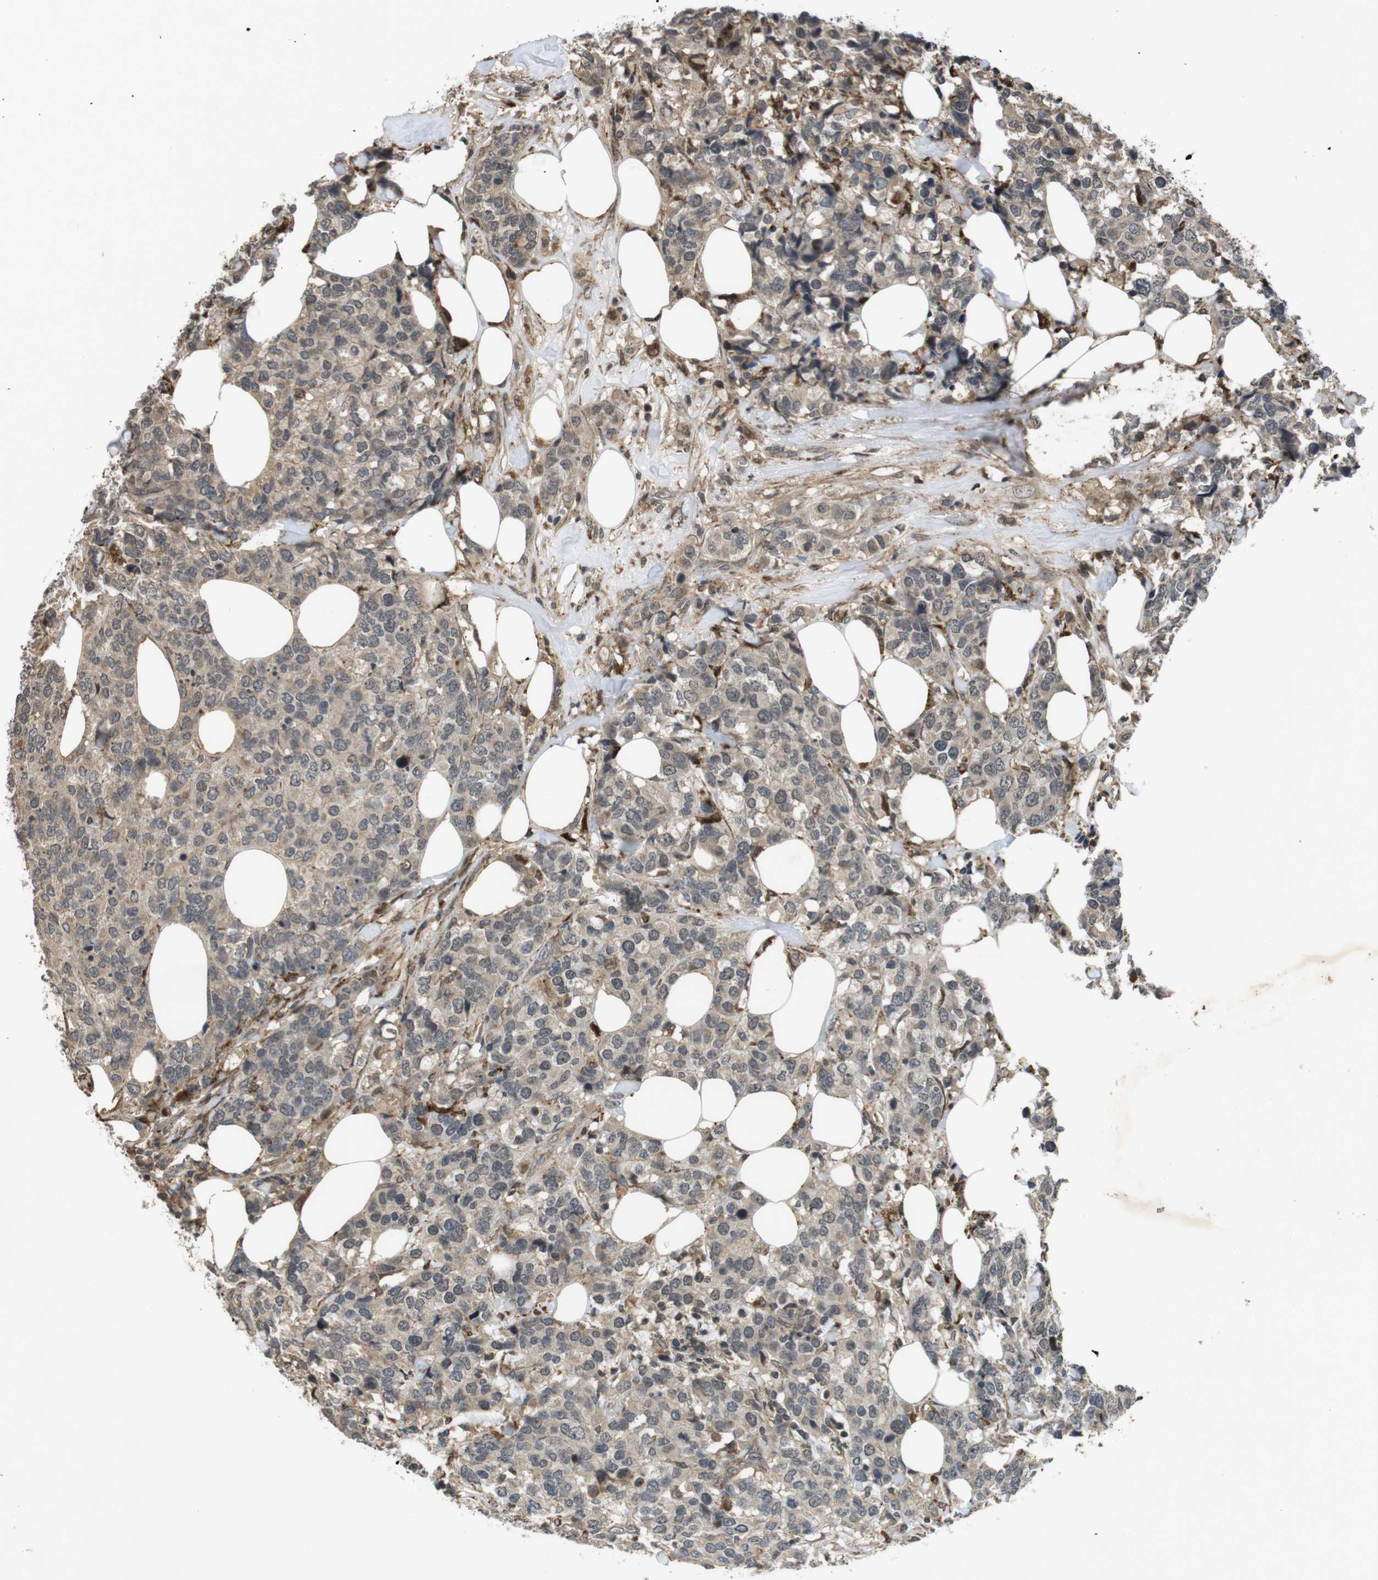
{"staining": {"intensity": "weak", "quantity": ">75%", "location": "cytoplasmic/membranous"}, "tissue": "breast cancer", "cell_type": "Tumor cells", "image_type": "cancer", "snomed": [{"axis": "morphology", "description": "Lobular carcinoma"}, {"axis": "topography", "description": "Breast"}], "caption": "Protein staining by IHC reveals weak cytoplasmic/membranous positivity in approximately >75% of tumor cells in breast lobular carcinoma. (Stains: DAB in brown, nuclei in blue, Microscopy: brightfield microscopy at high magnification).", "gene": "FZD10", "patient": {"sex": "female", "age": 59}}